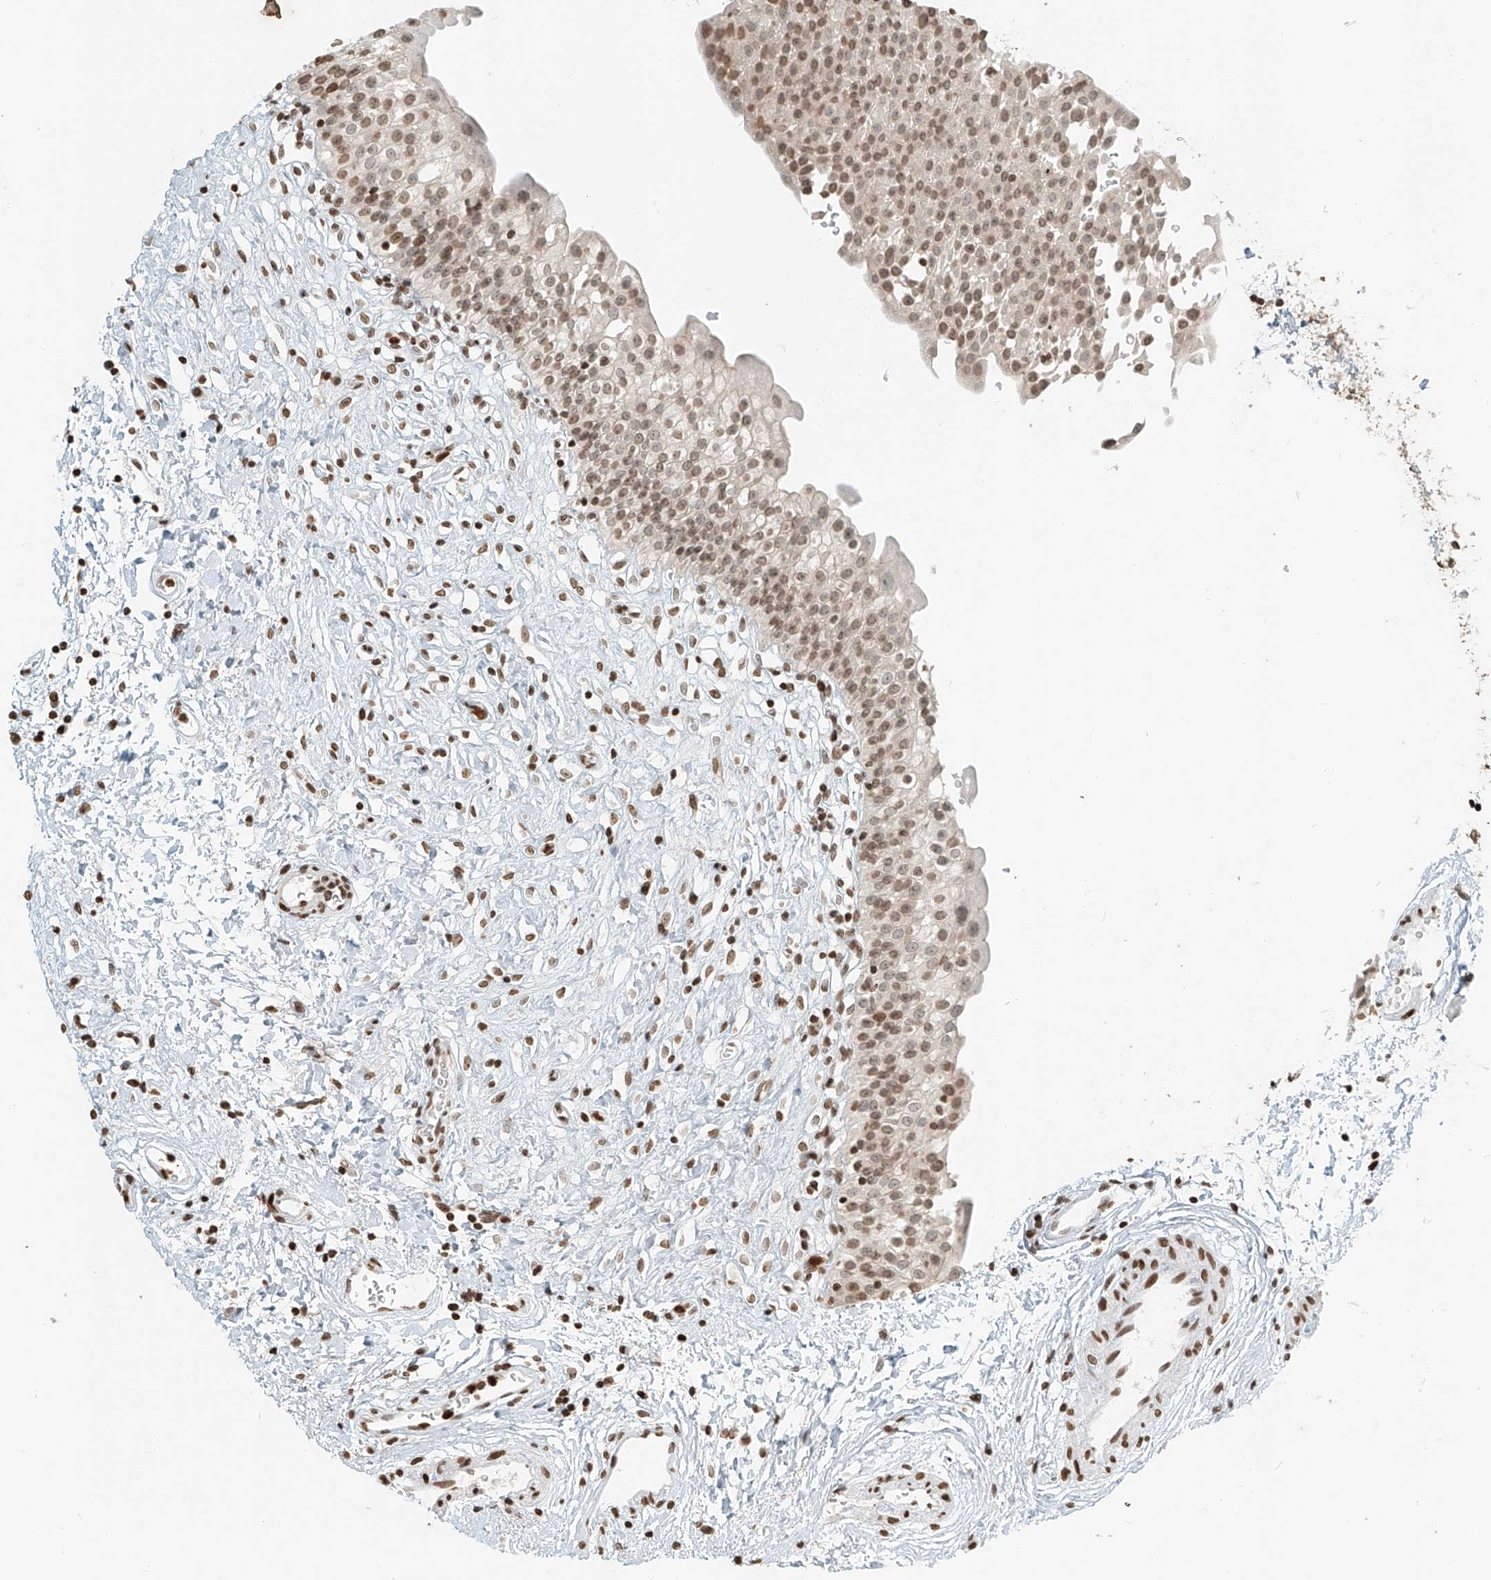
{"staining": {"intensity": "moderate", "quantity": ">75%", "location": "nuclear"}, "tissue": "urinary bladder", "cell_type": "Urothelial cells", "image_type": "normal", "snomed": [{"axis": "morphology", "description": "Normal tissue, NOS"}, {"axis": "topography", "description": "Urinary bladder"}], "caption": "Unremarkable urinary bladder demonstrates moderate nuclear expression in about >75% of urothelial cells.", "gene": "C17orf58", "patient": {"sex": "male", "age": 51}}